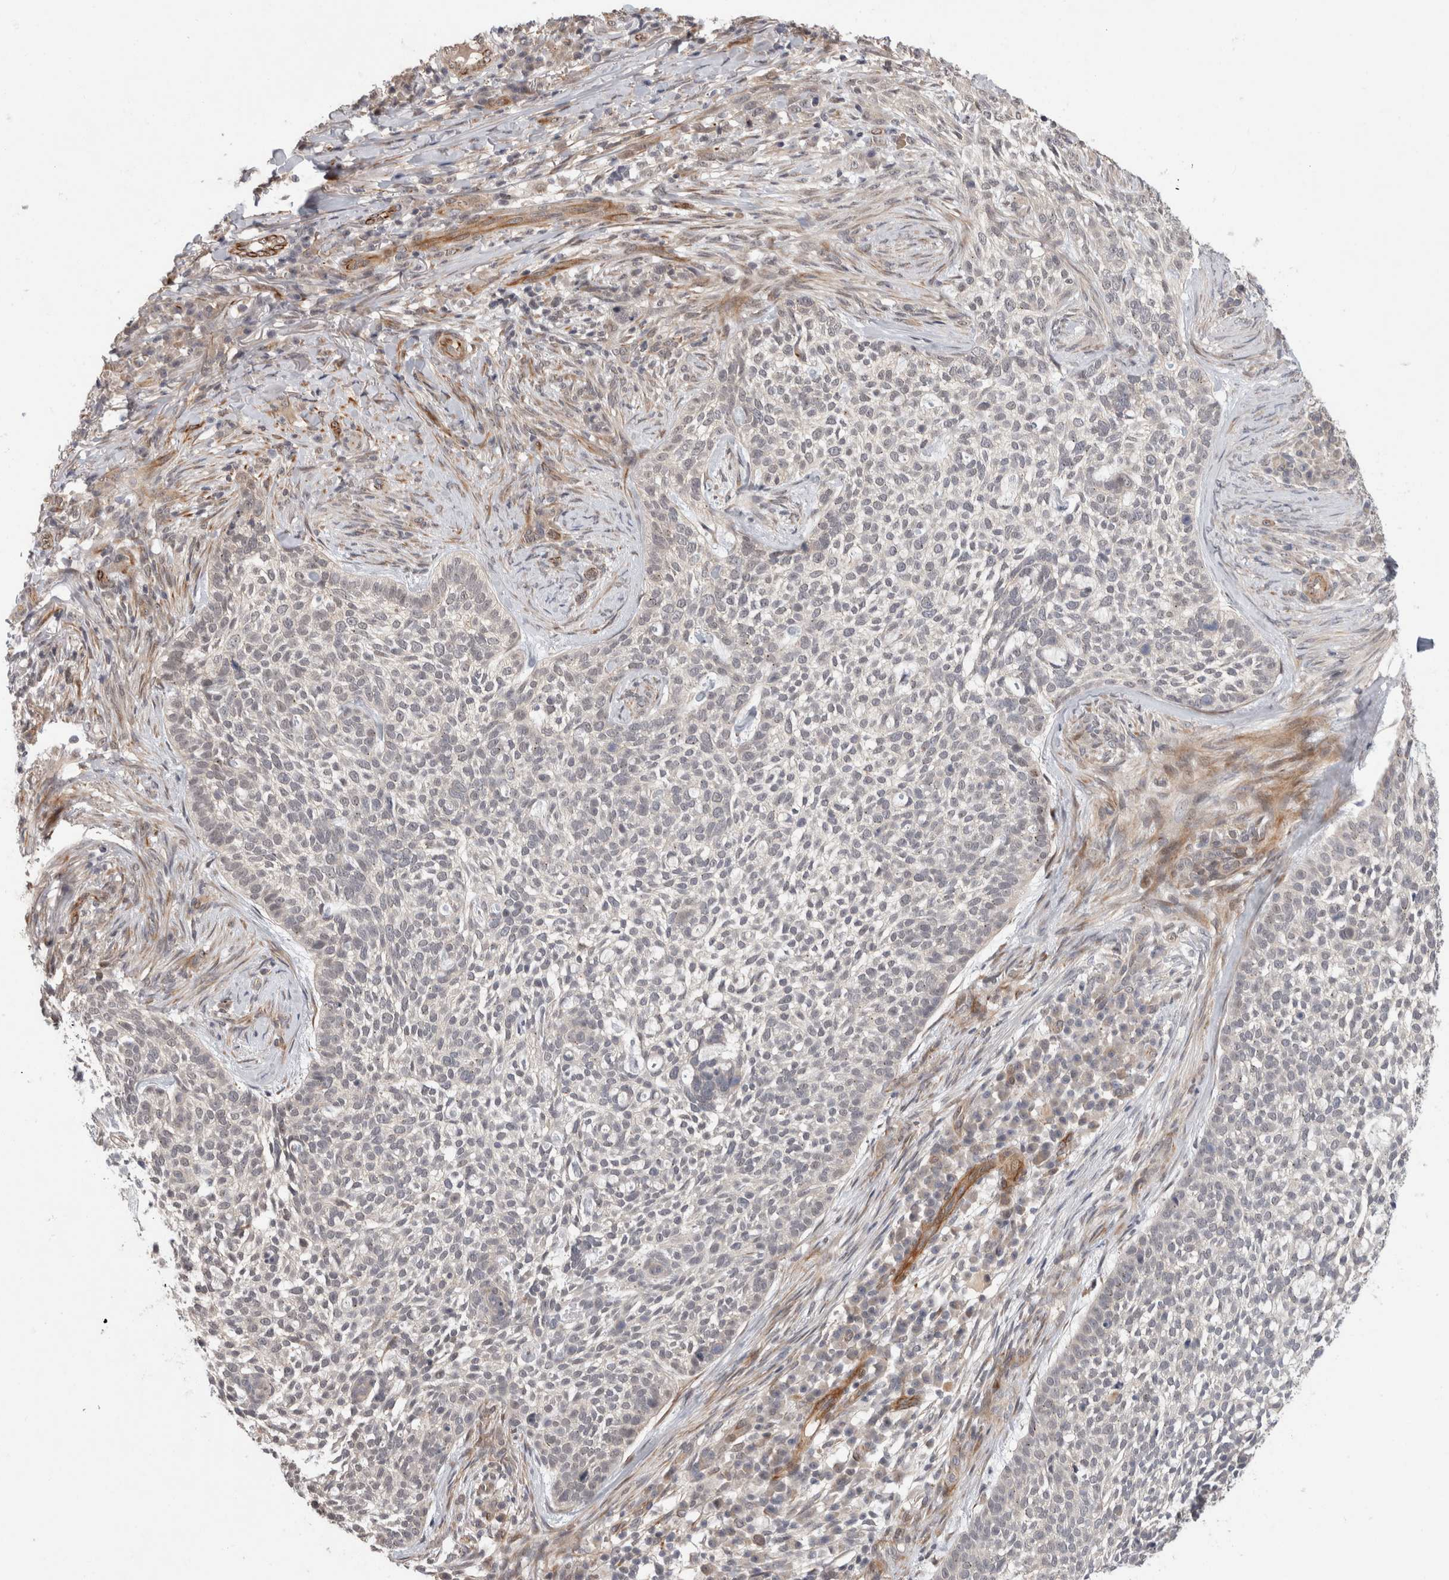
{"staining": {"intensity": "negative", "quantity": "none", "location": "none"}, "tissue": "skin cancer", "cell_type": "Tumor cells", "image_type": "cancer", "snomed": [{"axis": "morphology", "description": "Basal cell carcinoma"}, {"axis": "topography", "description": "Skin"}], "caption": "Skin cancer was stained to show a protein in brown. There is no significant positivity in tumor cells.", "gene": "CRISPLD1", "patient": {"sex": "female", "age": 64}}